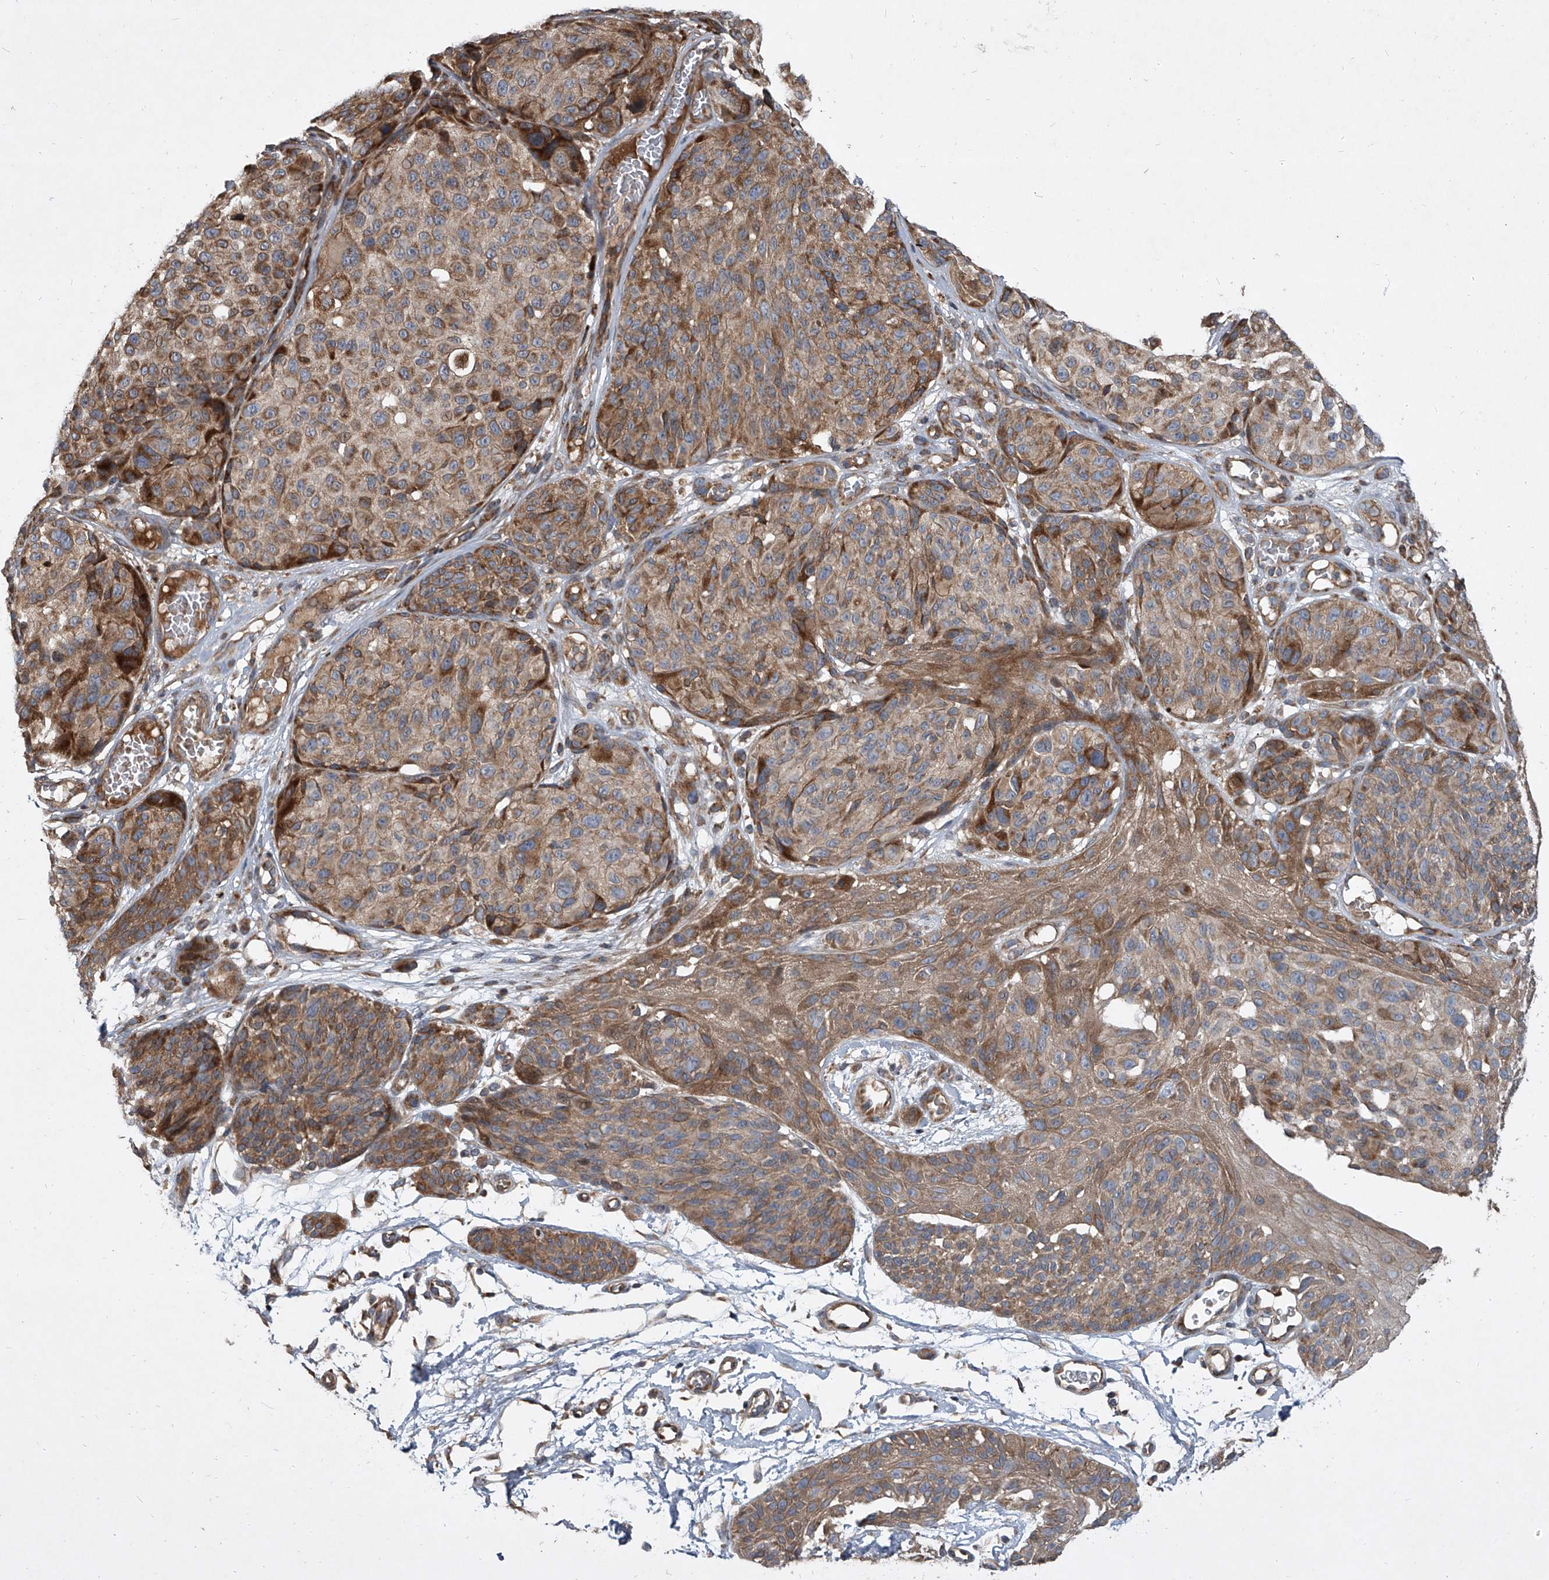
{"staining": {"intensity": "moderate", "quantity": ">75%", "location": "cytoplasmic/membranous"}, "tissue": "melanoma", "cell_type": "Tumor cells", "image_type": "cancer", "snomed": [{"axis": "morphology", "description": "Malignant melanoma, NOS"}, {"axis": "topography", "description": "Skin"}], "caption": "Protein expression by IHC displays moderate cytoplasmic/membranous positivity in approximately >75% of tumor cells in melanoma. (DAB IHC, brown staining for protein, blue staining for nuclei).", "gene": "EVA1C", "patient": {"sex": "male", "age": 83}}